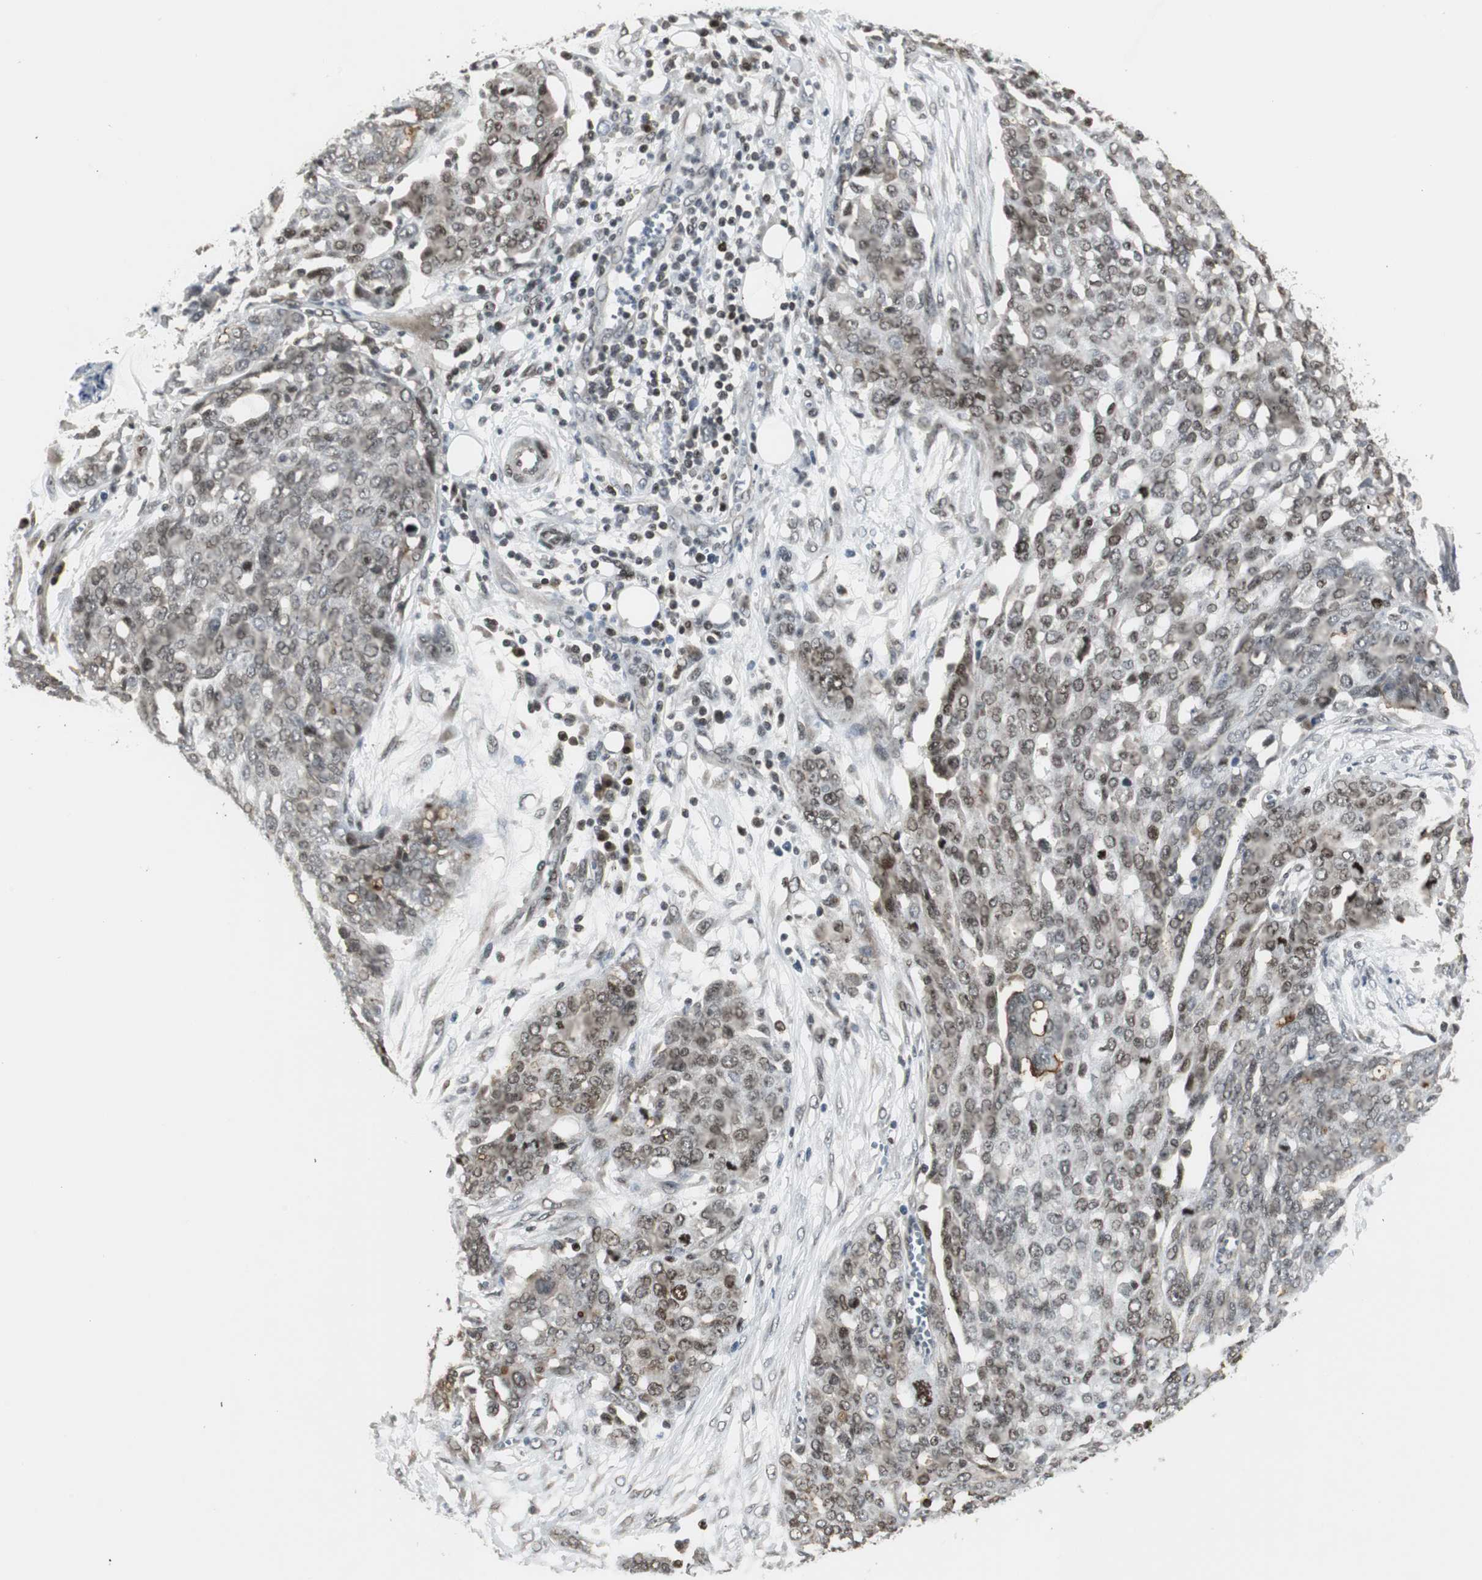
{"staining": {"intensity": "moderate", "quantity": "25%-75%", "location": "cytoplasmic/membranous,nuclear"}, "tissue": "ovarian cancer", "cell_type": "Tumor cells", "image_type": "cancer", "snomed": [{"axis": "morphology", "description": "Cystadenocarcinoma, serous, NOS"}, {"axis": "topography", "description": "Soft tissue"}, {"axis": "topography", "description": "Ovary"}], "caption": "Immunohistochemistry photomicrograph of ovarian serous cystadenocarcinoma stained for a protein (brown), which demonstrates medium levels of moderate cytoplasmic/membranous and nuclear positivity in approximately 25%-75% of tumor cells.", "gene": "MPG", "patient": {"sex": "female", "age": 57}}